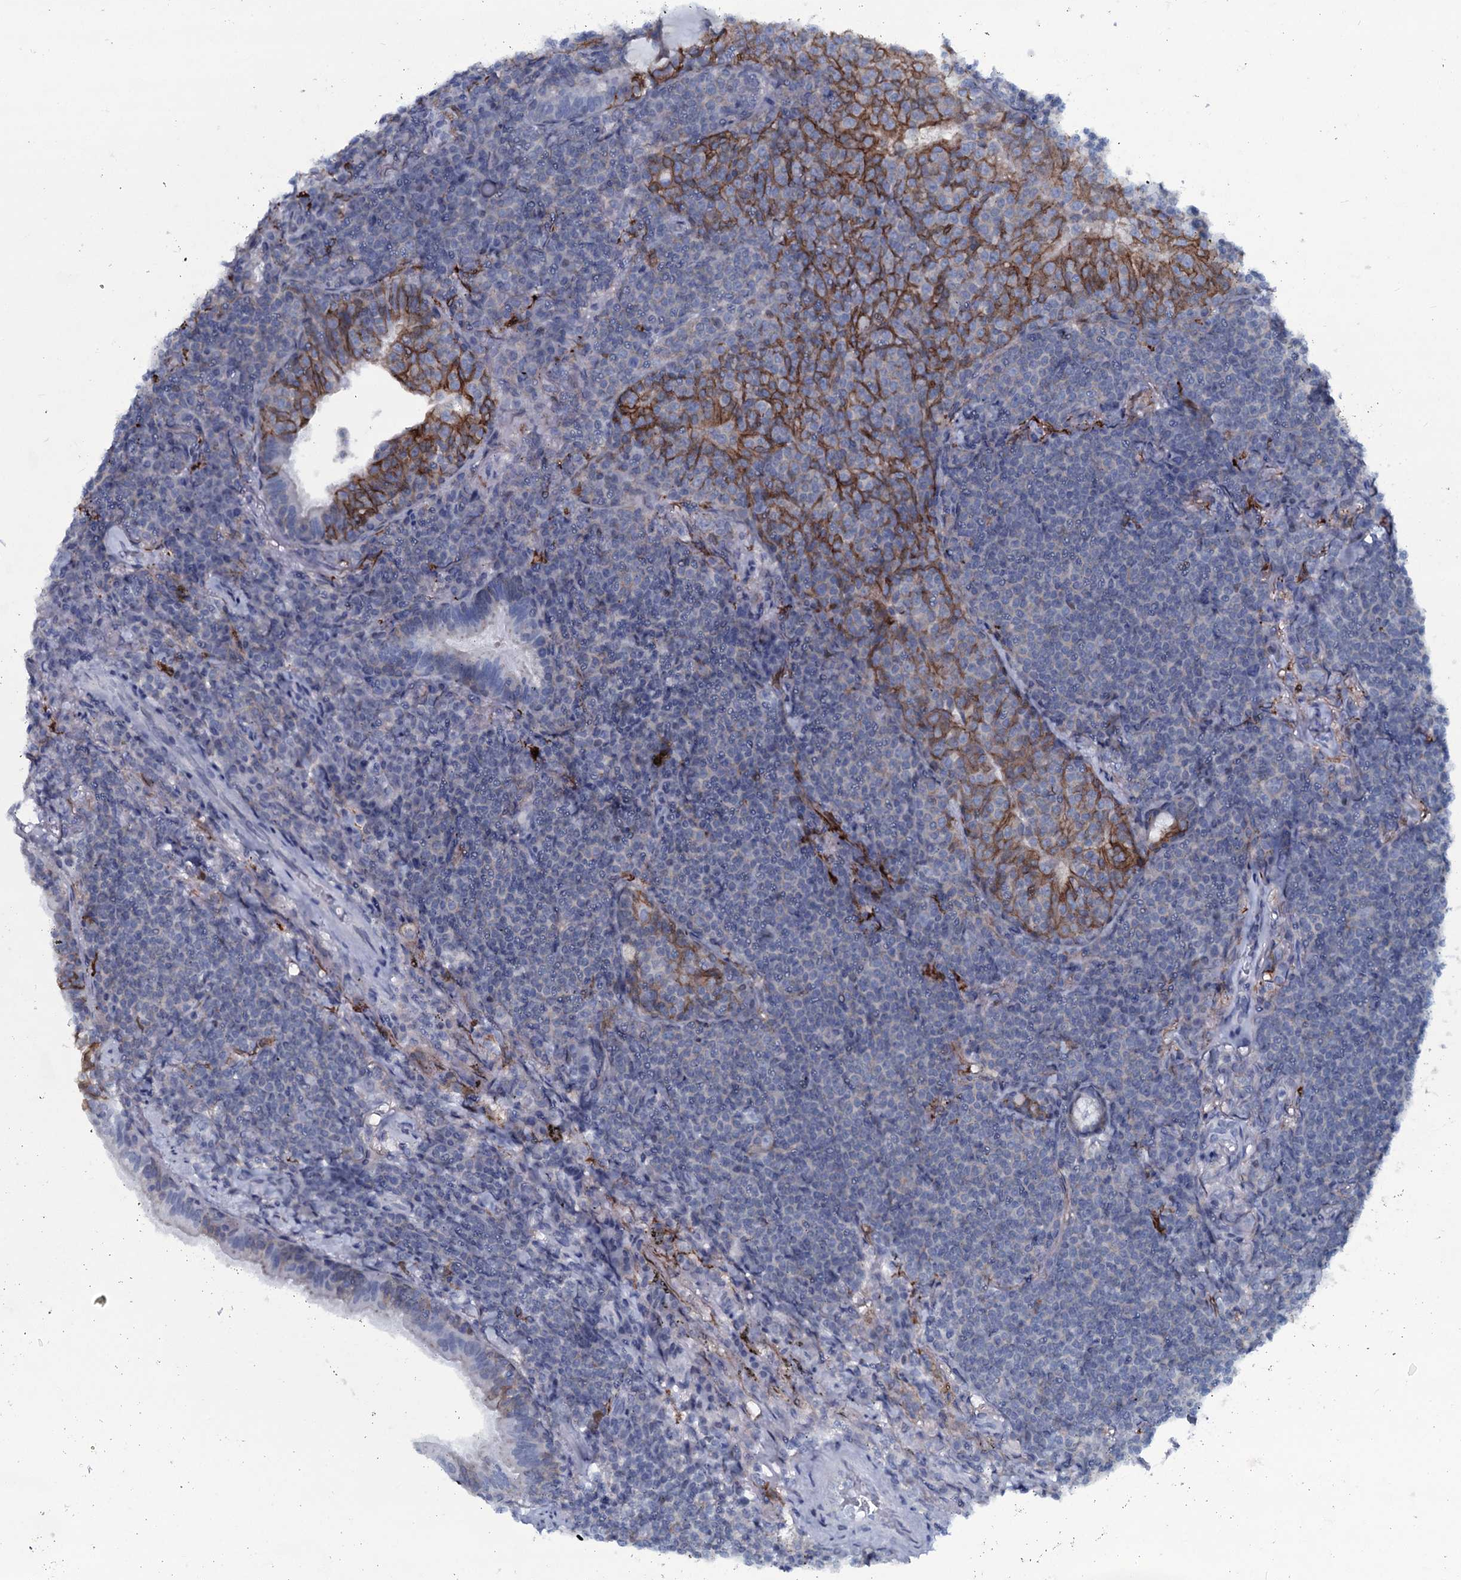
{"staining": {"intensity": "negative", "quantity": "none", "location": "none"}, "tissue": "lymphoma", "cell_type": "Tumor cells", "image_type": "cancer", "snomed": [{"axis": "morphology", "description": "Malignant lymphoma, non-Hodgkin's type, Low grade"}, {"axis": "topography", "description": "Lung"}], "caption": "An image of lymphoma stained for a protein reveals no brown staining in tumor cells.", "gene": "SLC4A7", "patient": {"sex": "female", "age": 71}}